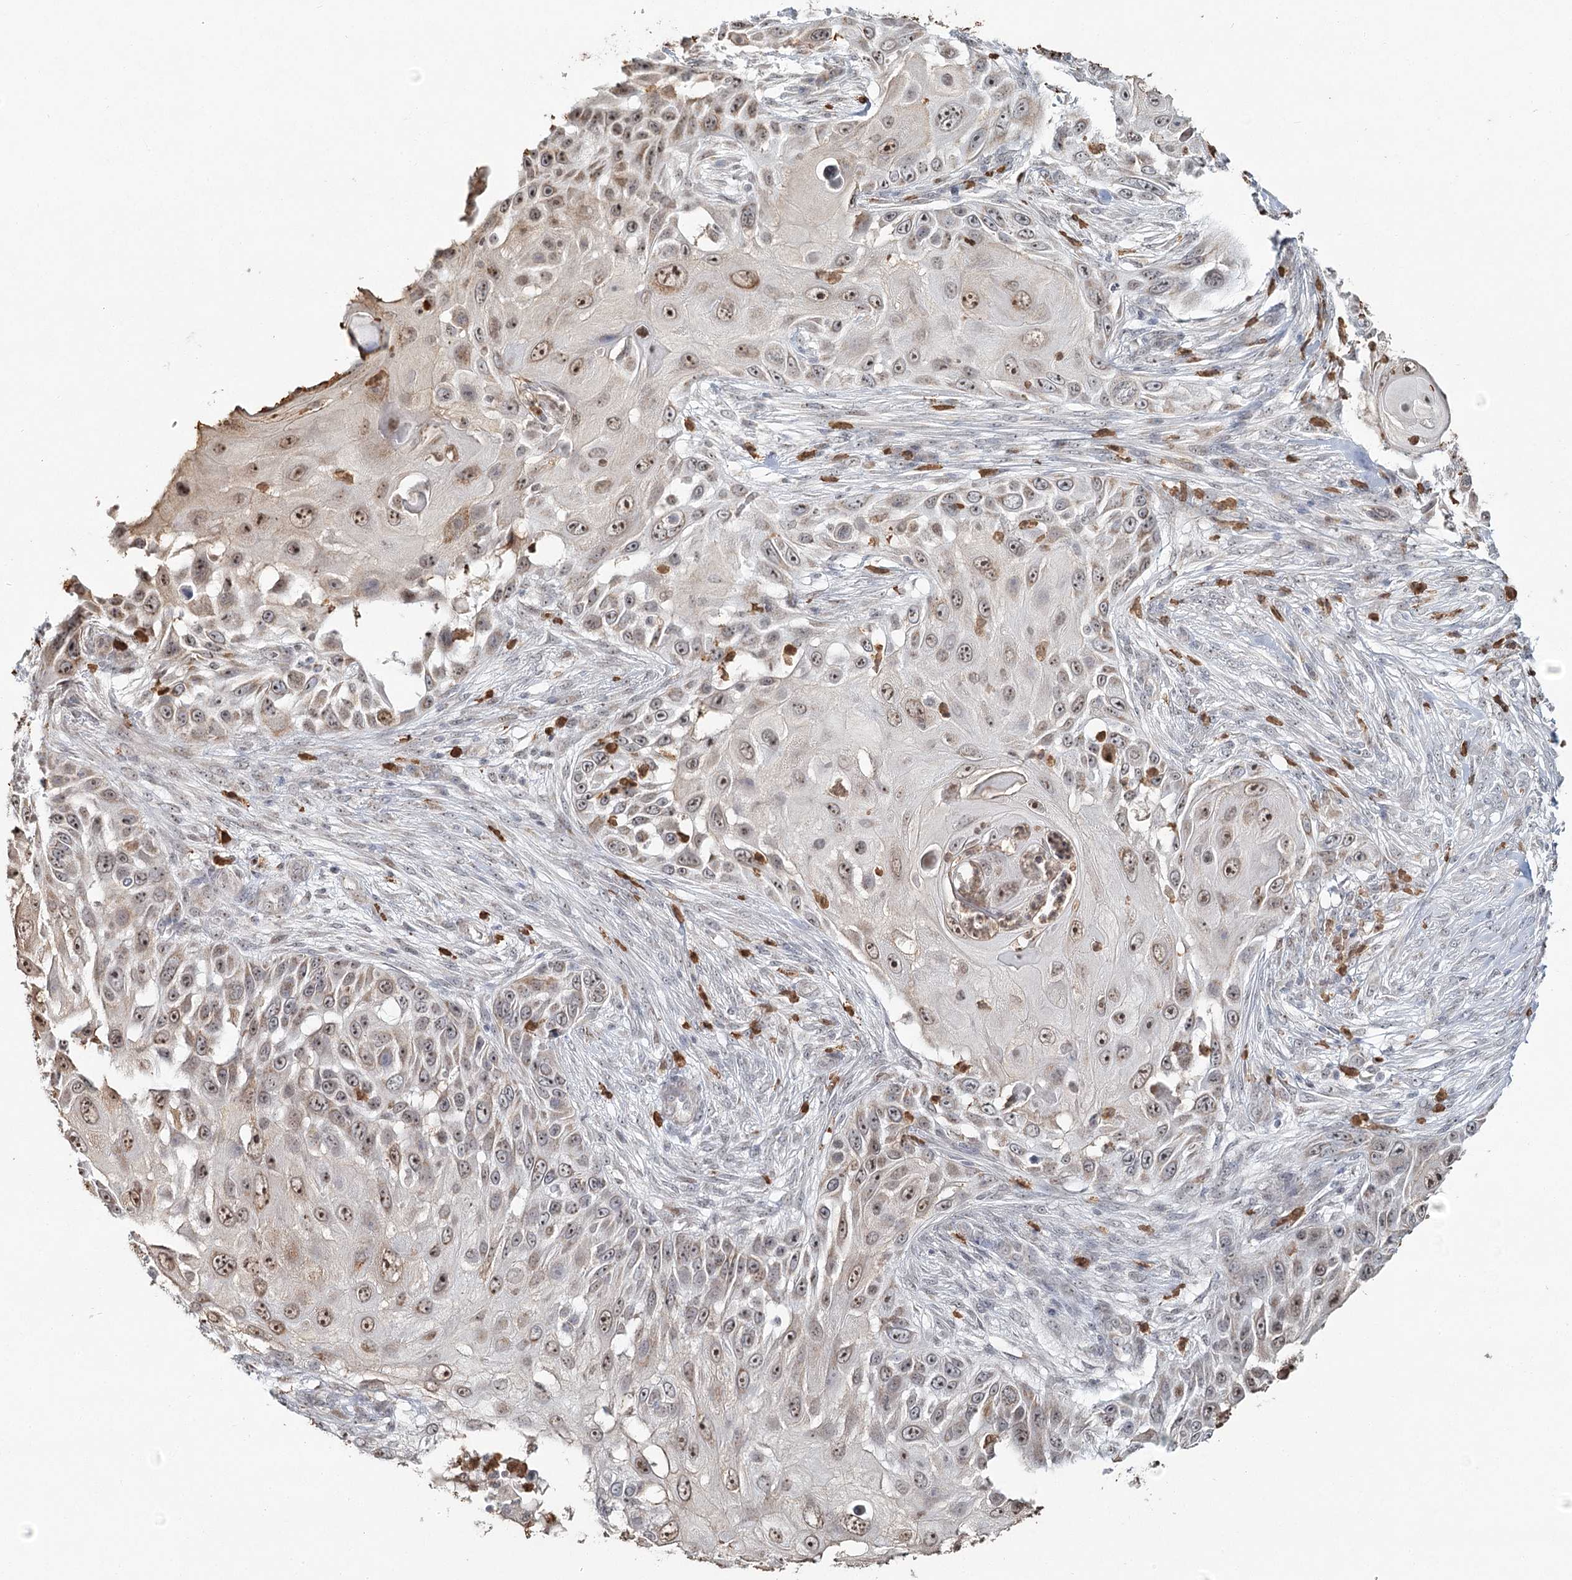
{"staining": {"intensity": "moderate", "quantity": ">75%", "location": "cytoplasmic/membranous,nuclear"}, "tissue": "skin cancer", "cell_type": "Tumor cells", "image_type": "cancer", "snomed": [{"axis": "morphology", "description": "Squamous cell carcinoma, NOS"}, {"axis": "topography", "description": "Skin"}], "caption": "Human squamous cell carcinoma (skin) stained with a protein marker reveals moderate staining in tumor cells.", "gene": "ATAD1", "patient": {"sex": "female", "age": 44}}